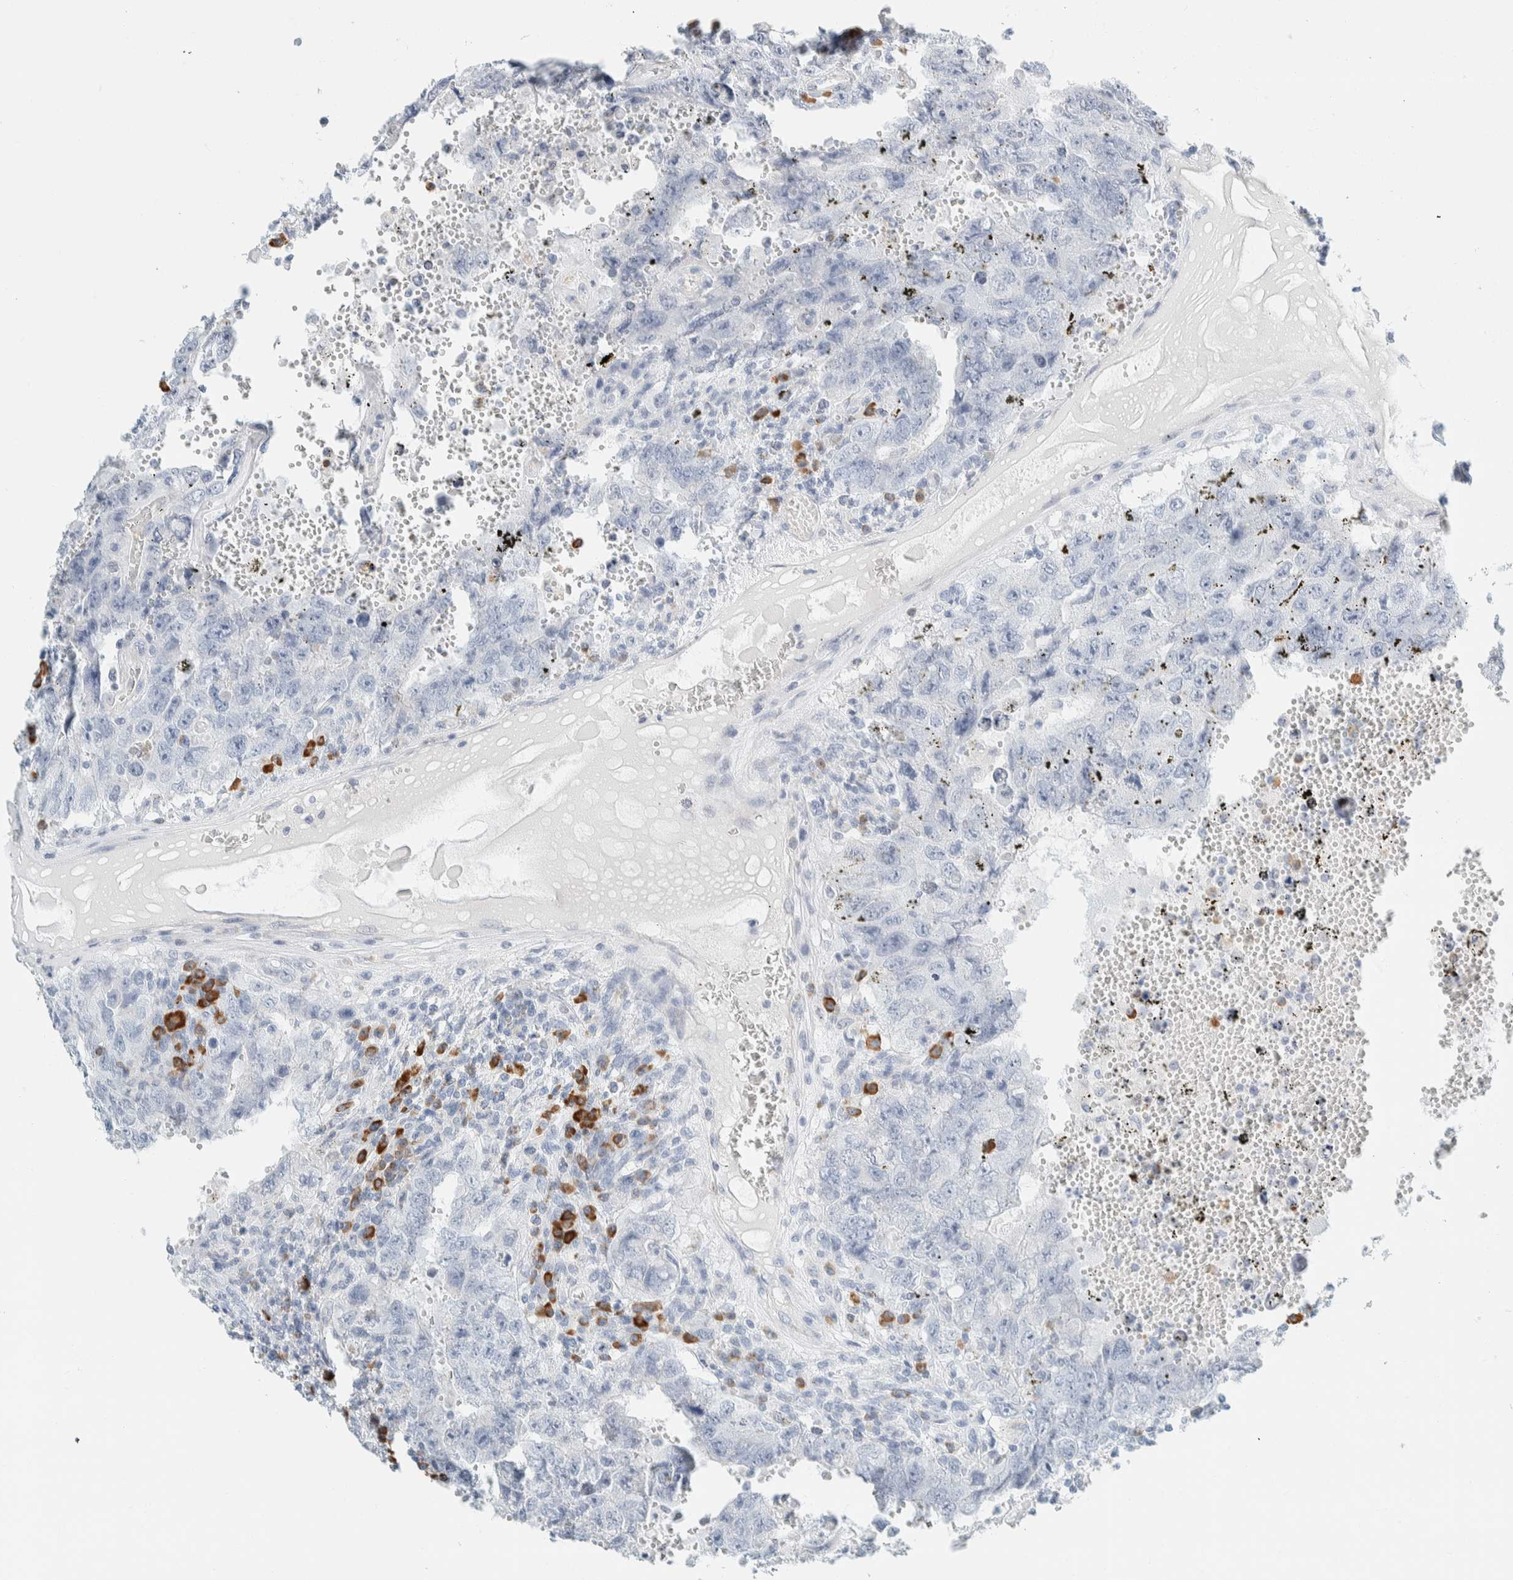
{"staining": {"intensity": "negative", "quantity": "none", "location": "none"}, "tissue": "testis cancer", "cell_type": "Tumor cells", "image_type": "cancer", "snomed": [{"axis": "morphology", "description": "Carcinoma, Embryonal, NOS"}, {"axis": "topography", "description": "Testis"}], "caption": "Tumor cells show no significant protein expression in testis cancer (embryonal carcinoma). (DAB IHC with hematoxylin counter stain).", "gene": "ARHGAP27", "patient": {"sex": "male", "age": 26}}